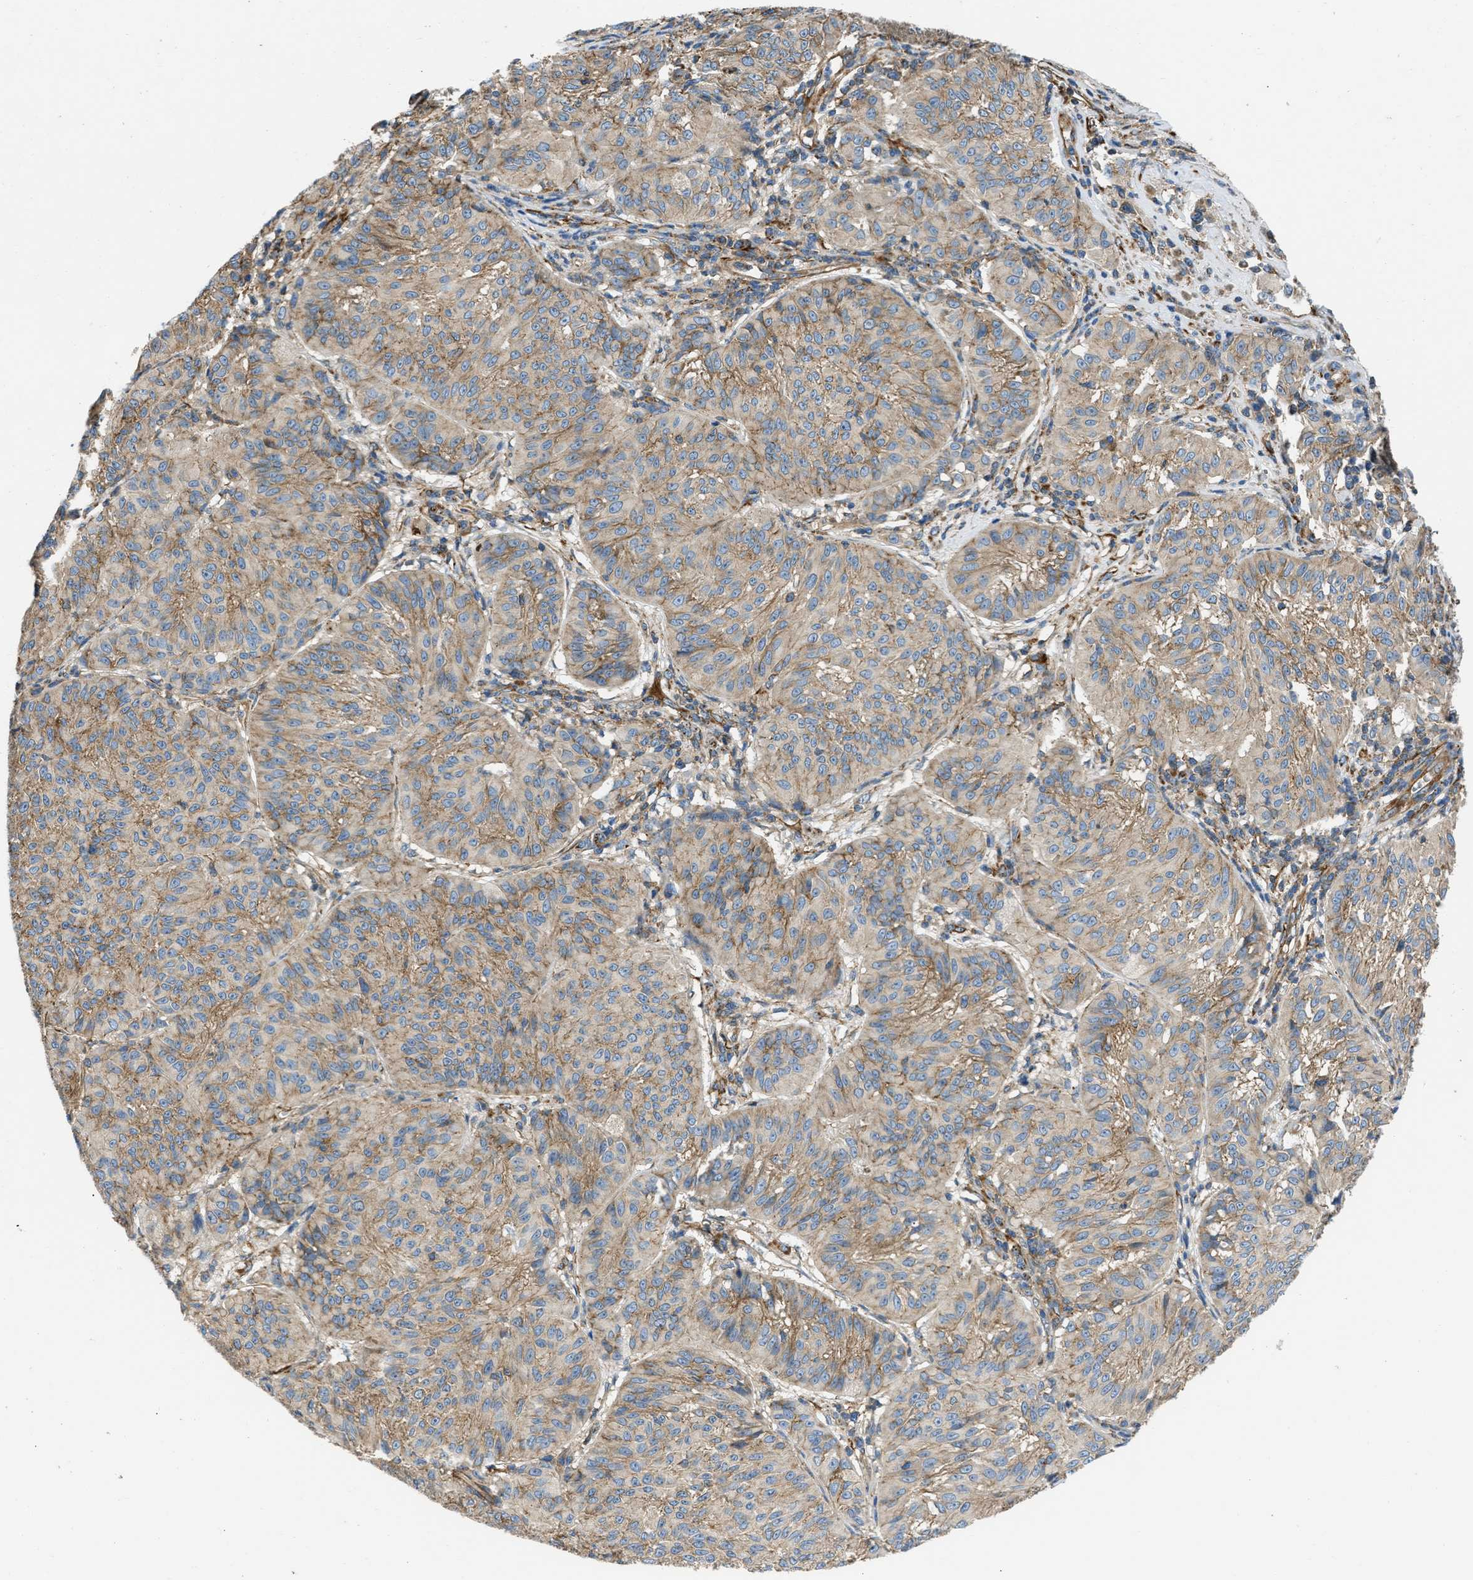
{"staining": {"intensity": "moderate", "quantity": "<25%", "location": "cytoplasmic/membranous"}, "tissue": "melanoma", "cell_type": "Tumor cells", "image_type": "cancer", "snomed": [{"axis": "morphology", "description": "Malignant melanoma, NOS"}, {"axis": "topography", "description": "Skin"}], "caption": "Protein staining demonstrates moderate cytoplasmic/membranous expression in approximately <25% of tumor cells in malignant melanoma.", "gene": "SEPTIN2", "patient": {"sex": "female", "age": 72}}